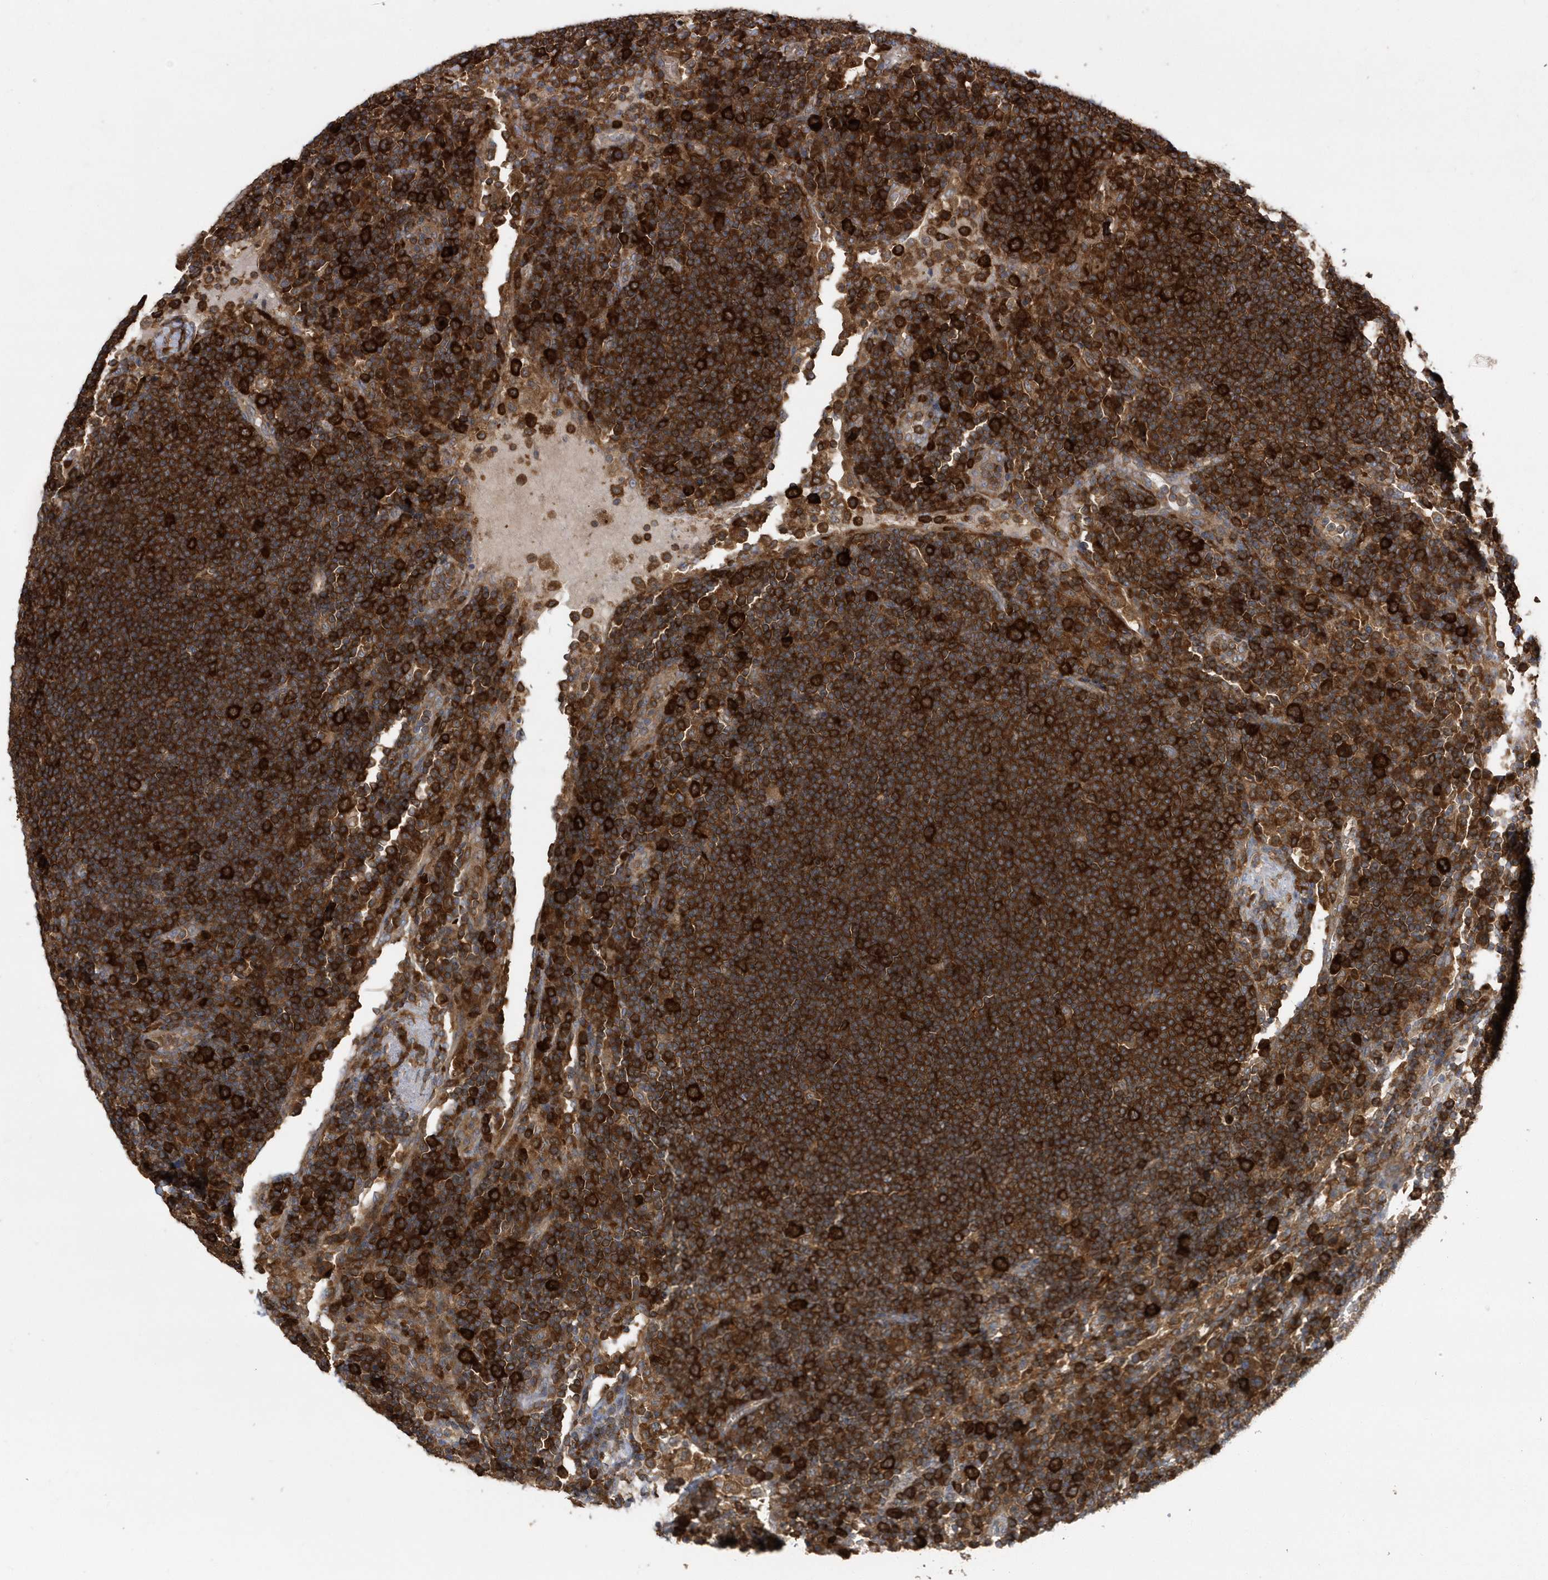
{"staining": {"intensity": "strong", "quantity": ">75%", "location": "cytoplasmic/membranous"}, "tissue": "lymph node", "cell_type": "Germinal center cells", "image_type": "normal", "snomed": [{"axis": "morphology", "description": "Normal tissue, NOS"}, {"axis": "topography", "description": "Lymph node"}], "caption": "A high-resolution photomicrograph shows IHC staining of unremarkable lymph node, which exhibits strong cytoplasmic/membranous staining in about >75% of germinal center cells. (DAB (3,3'-diaminobenzidine) IHC with brightfield microscopy, high magnification).", "gene": "PAICS", "patient": {"sex": "female", "age": 53}}